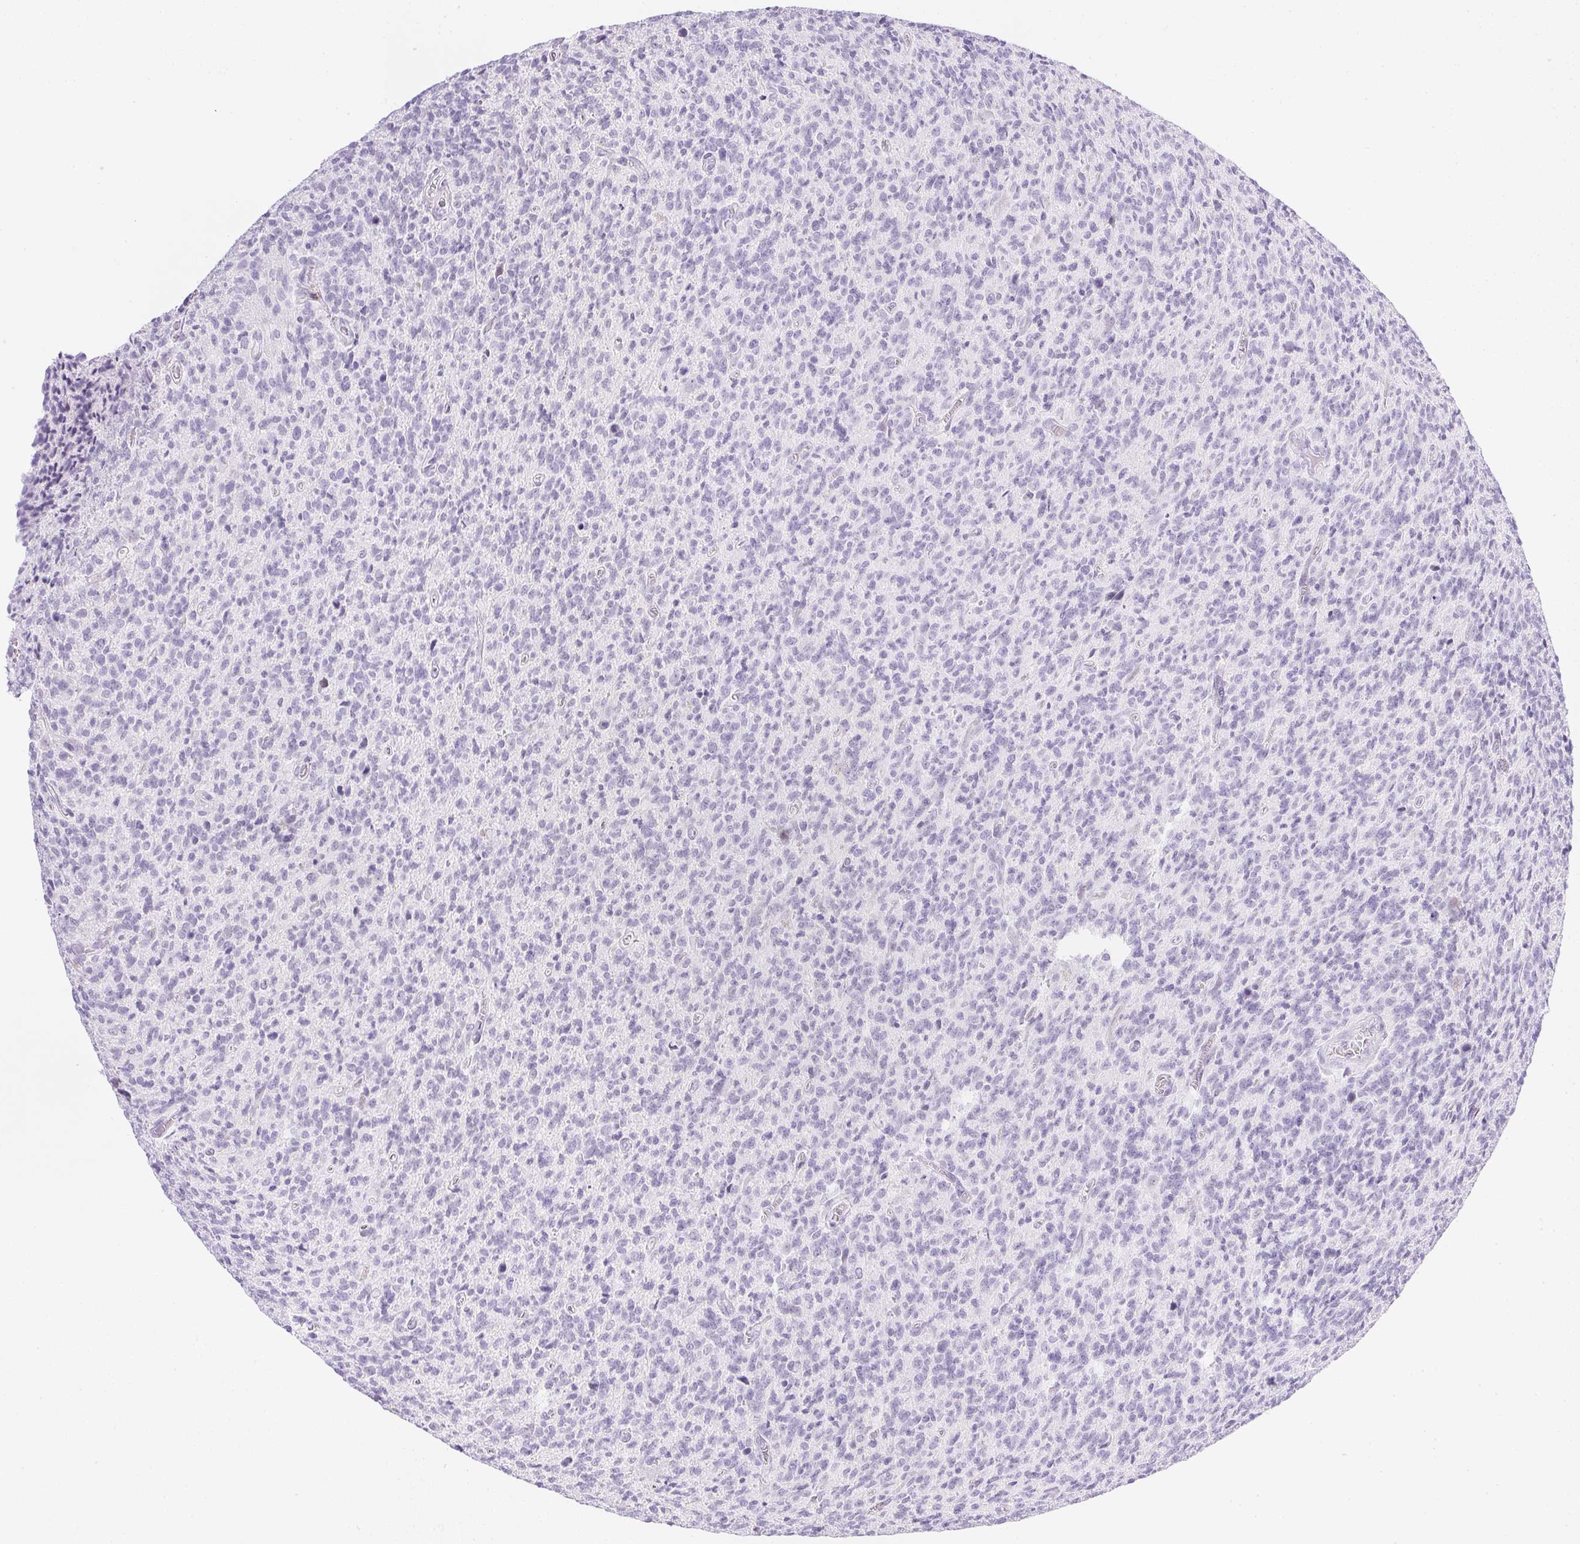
{"staining": {"intensity": "negative", "quantity": "none", "location": "none"}, "tissue": "glioma", "cell_type": "Tumor cells", "image_type": "cancer", "snomed": [{"axis": "morphology", "description": "Glioma, malignant, High grade"}, {"axis": "topography", "description": "Brain"}], "caption": "IHC image of glioma stained for a protein (brown), which displays no expression in tumor cells.", "gene": "CPB1", "patient": {"sex": "male", "age": 76}}